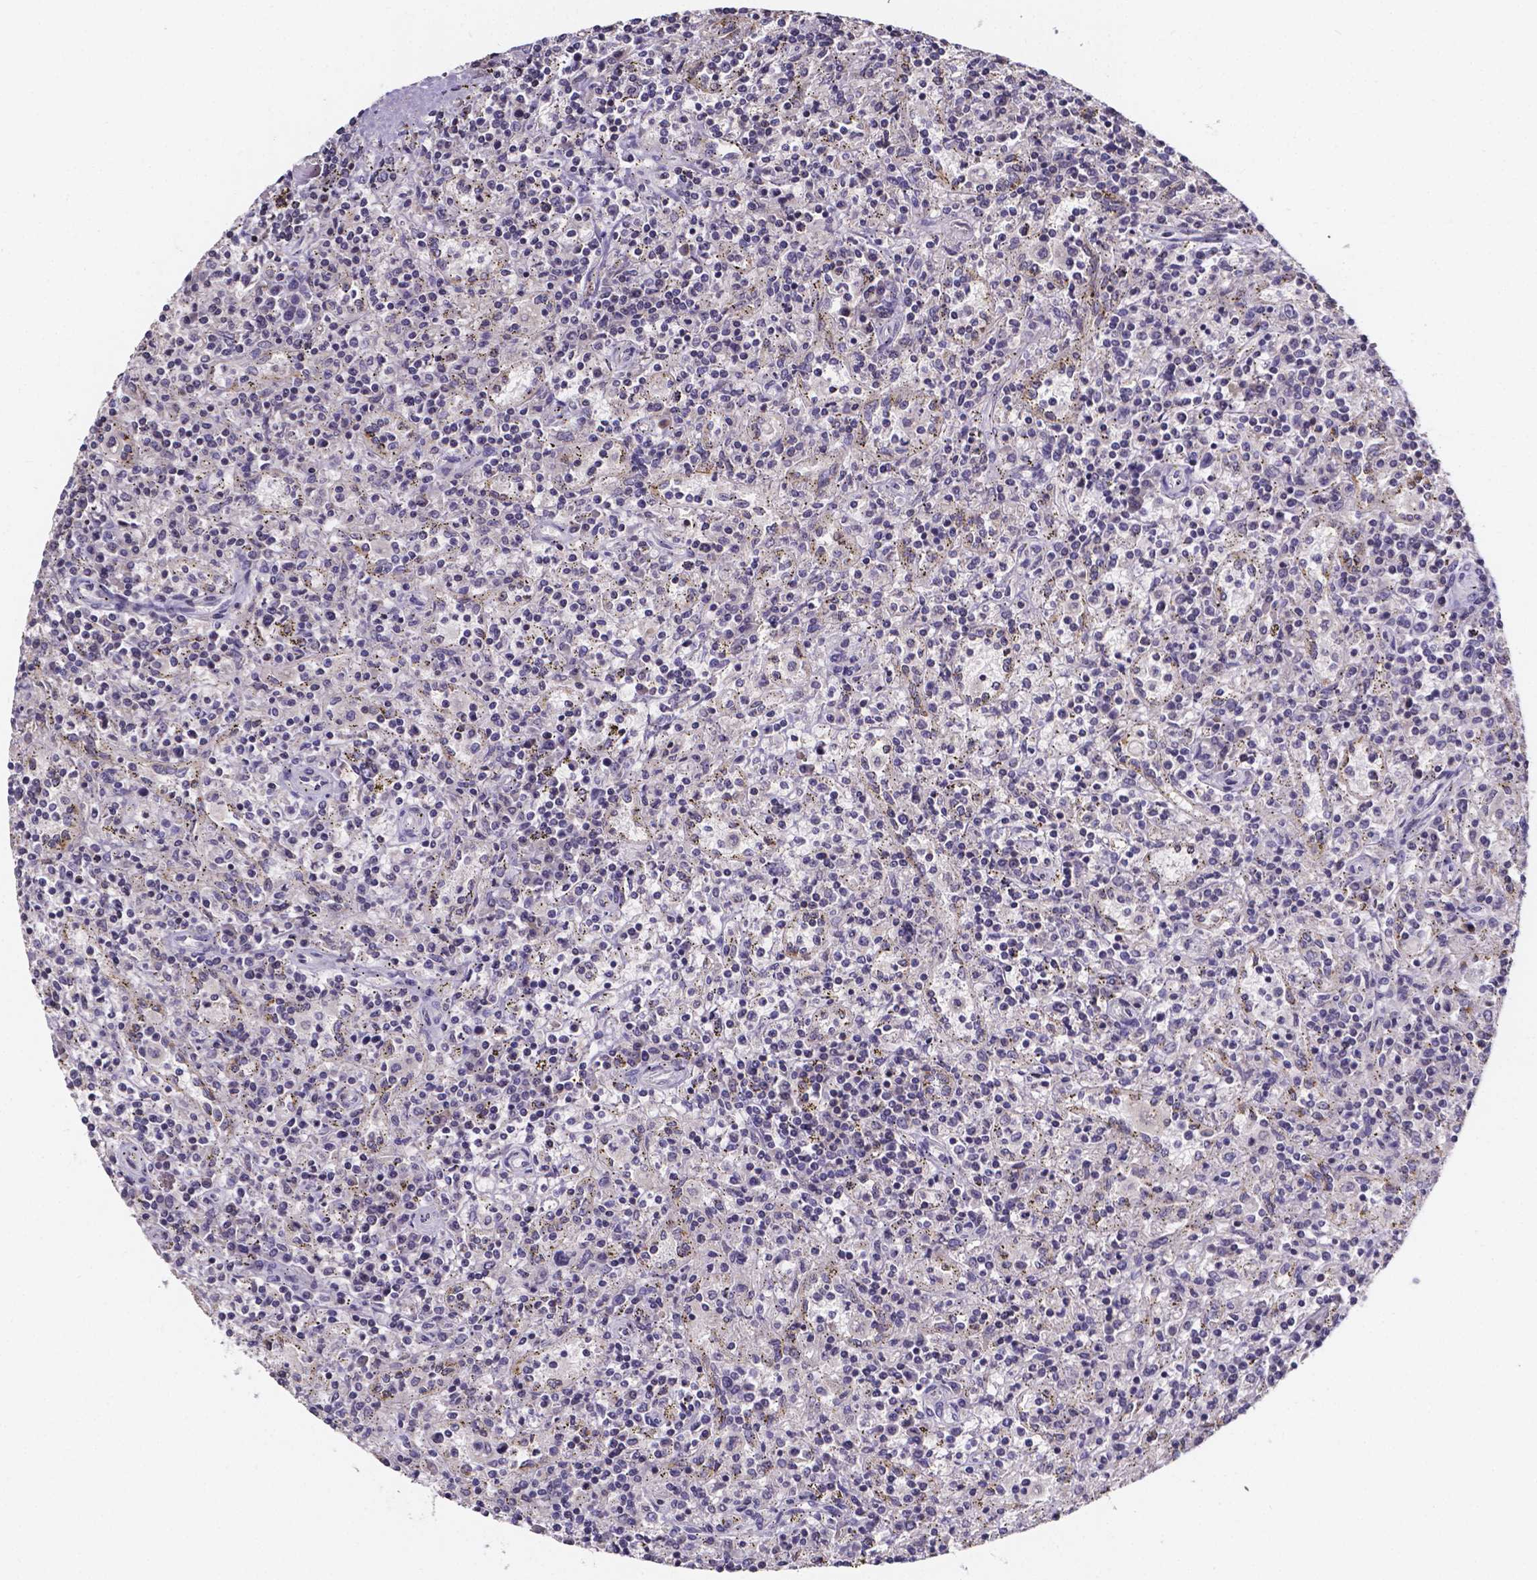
{"staining": {"intensity": "negative", "quantity": "none", "location": "none"}, "tissue": "lymphoma", "cell_type": "Tumor cells", "image_type": "cancer", "snomed": [{"axis": "morphology", "description": "Malignant lymphoma, non-Hodgkin's type, Low grade"}, {"axis": "topography", "description": "Spleen"}], "caption": "Immunohistochemistry (IHC) of human lymphoma displays no positivity in tumor cells. (Stains: DAB IHC with hematoxylin counter stain, Microscopy: brightfield microscopy at high magnification).", "gene": "THEMIS", "patient": {"sex": "male", "age": 62}}